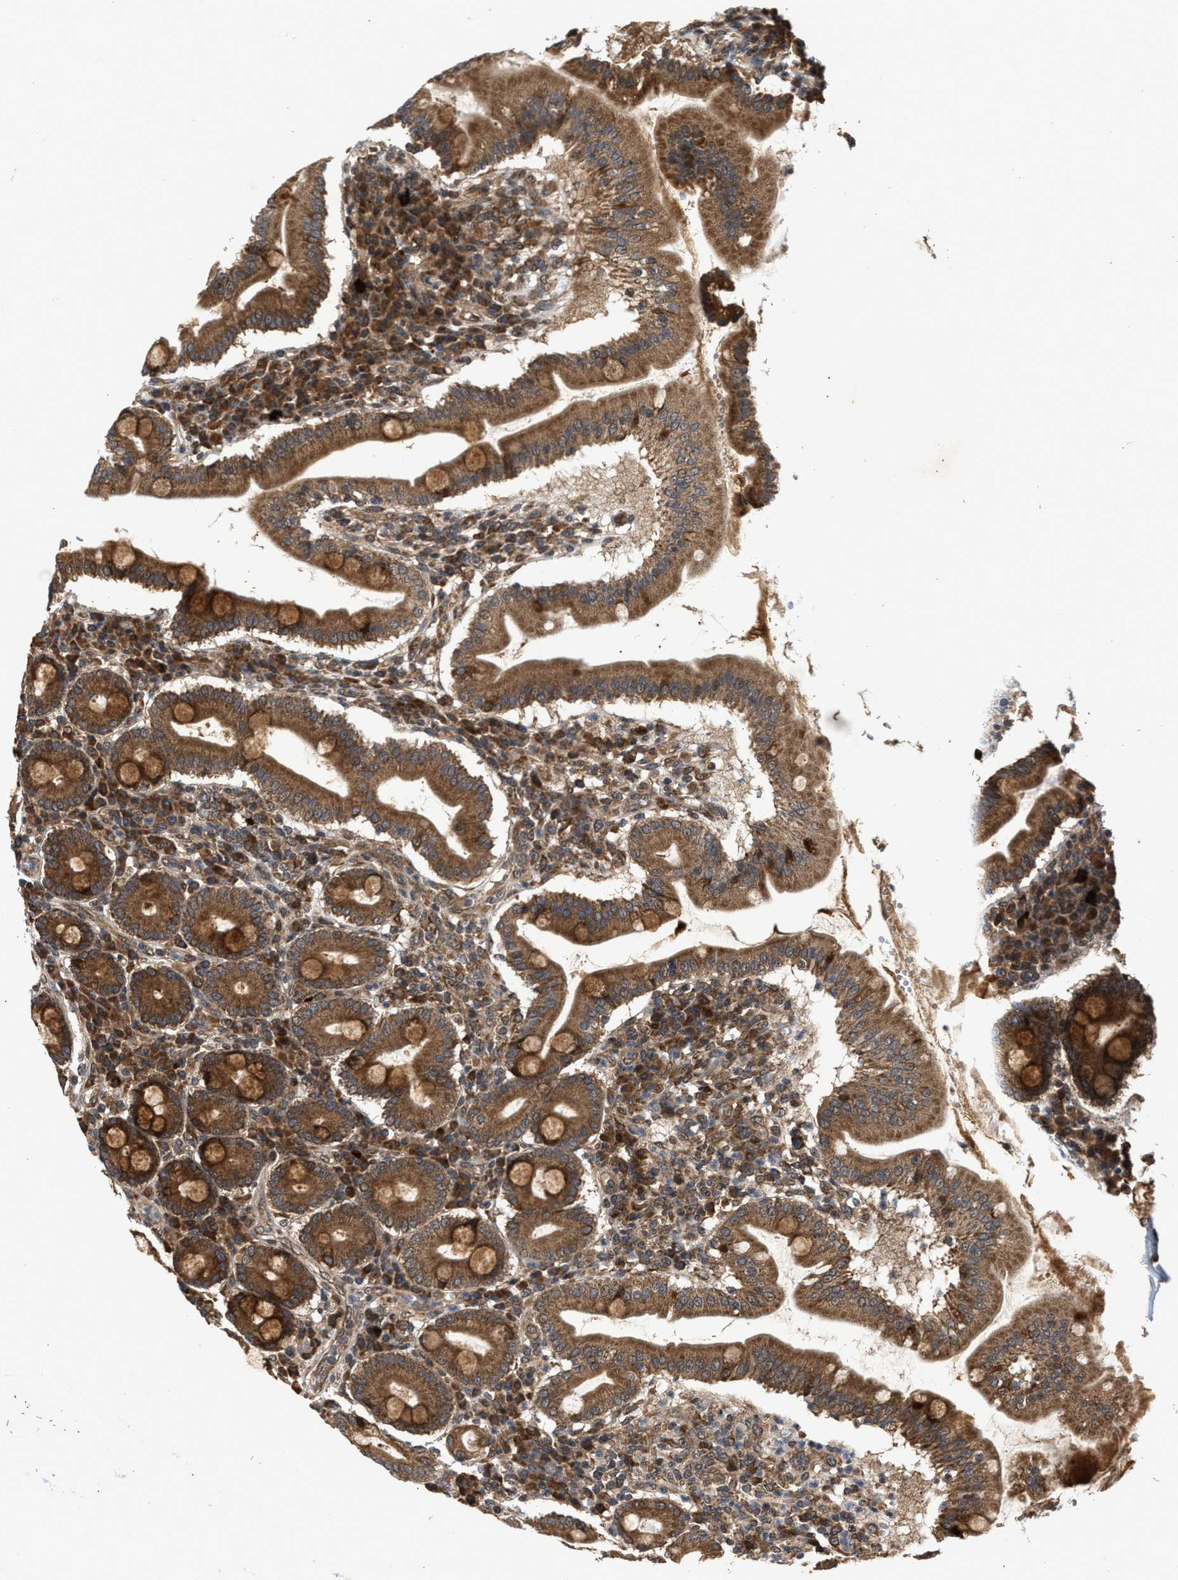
{"staining": {"intensity": "strong", "quantity": ">75%", "location": "cytoplasmic/membranous"}, "tissue": "duodenum", "cell_type": "Glandular cells", "image_type": "normal", "snomed": [{"axis": "morphology", "description": "Normal tissue, NOS"}, {"axis": "topography", "description": "Duodenum"}], "caption": "This is an image of immunohistochemistry (IHC) staining of normal duodenum, which shows strong positivity in the cytoplasmic/membranous of glandular cells.", "gene": "CFLAR", "patient": {"sex": "male", "age": 50}}